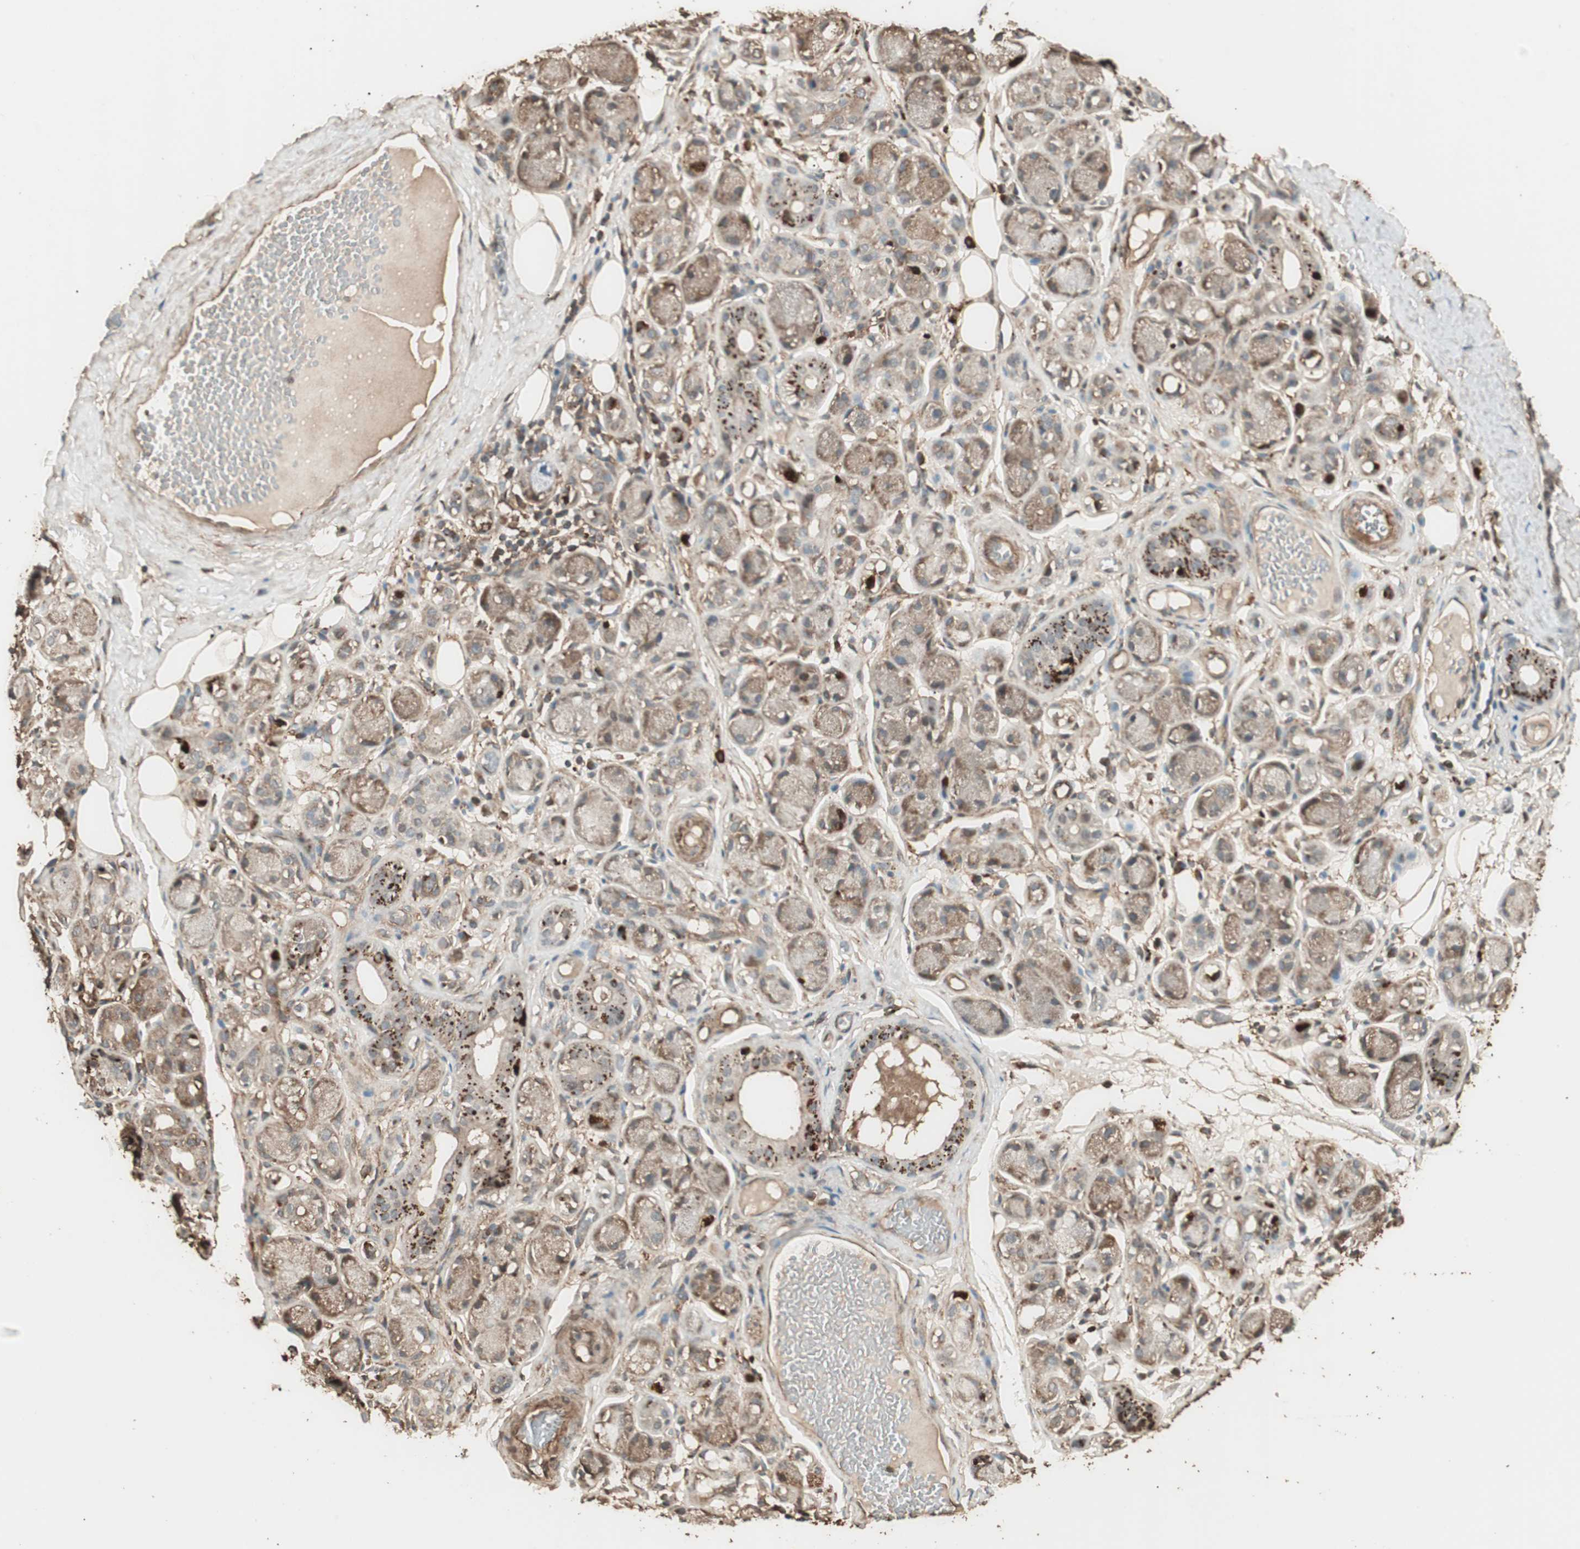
{"staining": {"intensity": "moderate", "quantity": ">75%", "location": "cytoplasmic/membranous"}, "tissue": "adipose tissue", "cell_type": "Adipocytes", "image_type": "normal", "snomed": [{"axis": "morphology", "description": "Normal tissue, NOS"}, {"axis": "morphology", "description": "Inflammation, NOS"}, {"axis": "topography", "description": "Vascular tissue"}, {"axis": "topography", "description": "Salivary gland"}], "caption": "DAB (3,3'-diaminobenzidine) immunohistochemical staining of benign adipose tissue exhibits moderate cytoplasmic/membranous protein expression in about >75% of adipocytes. (Stains: DAB in brown, nuclei in blue, Microscopy: brightfield microscopy at high magnification).", "gene": "CCN4", "patient": {"sex": "female", "age": 75}}